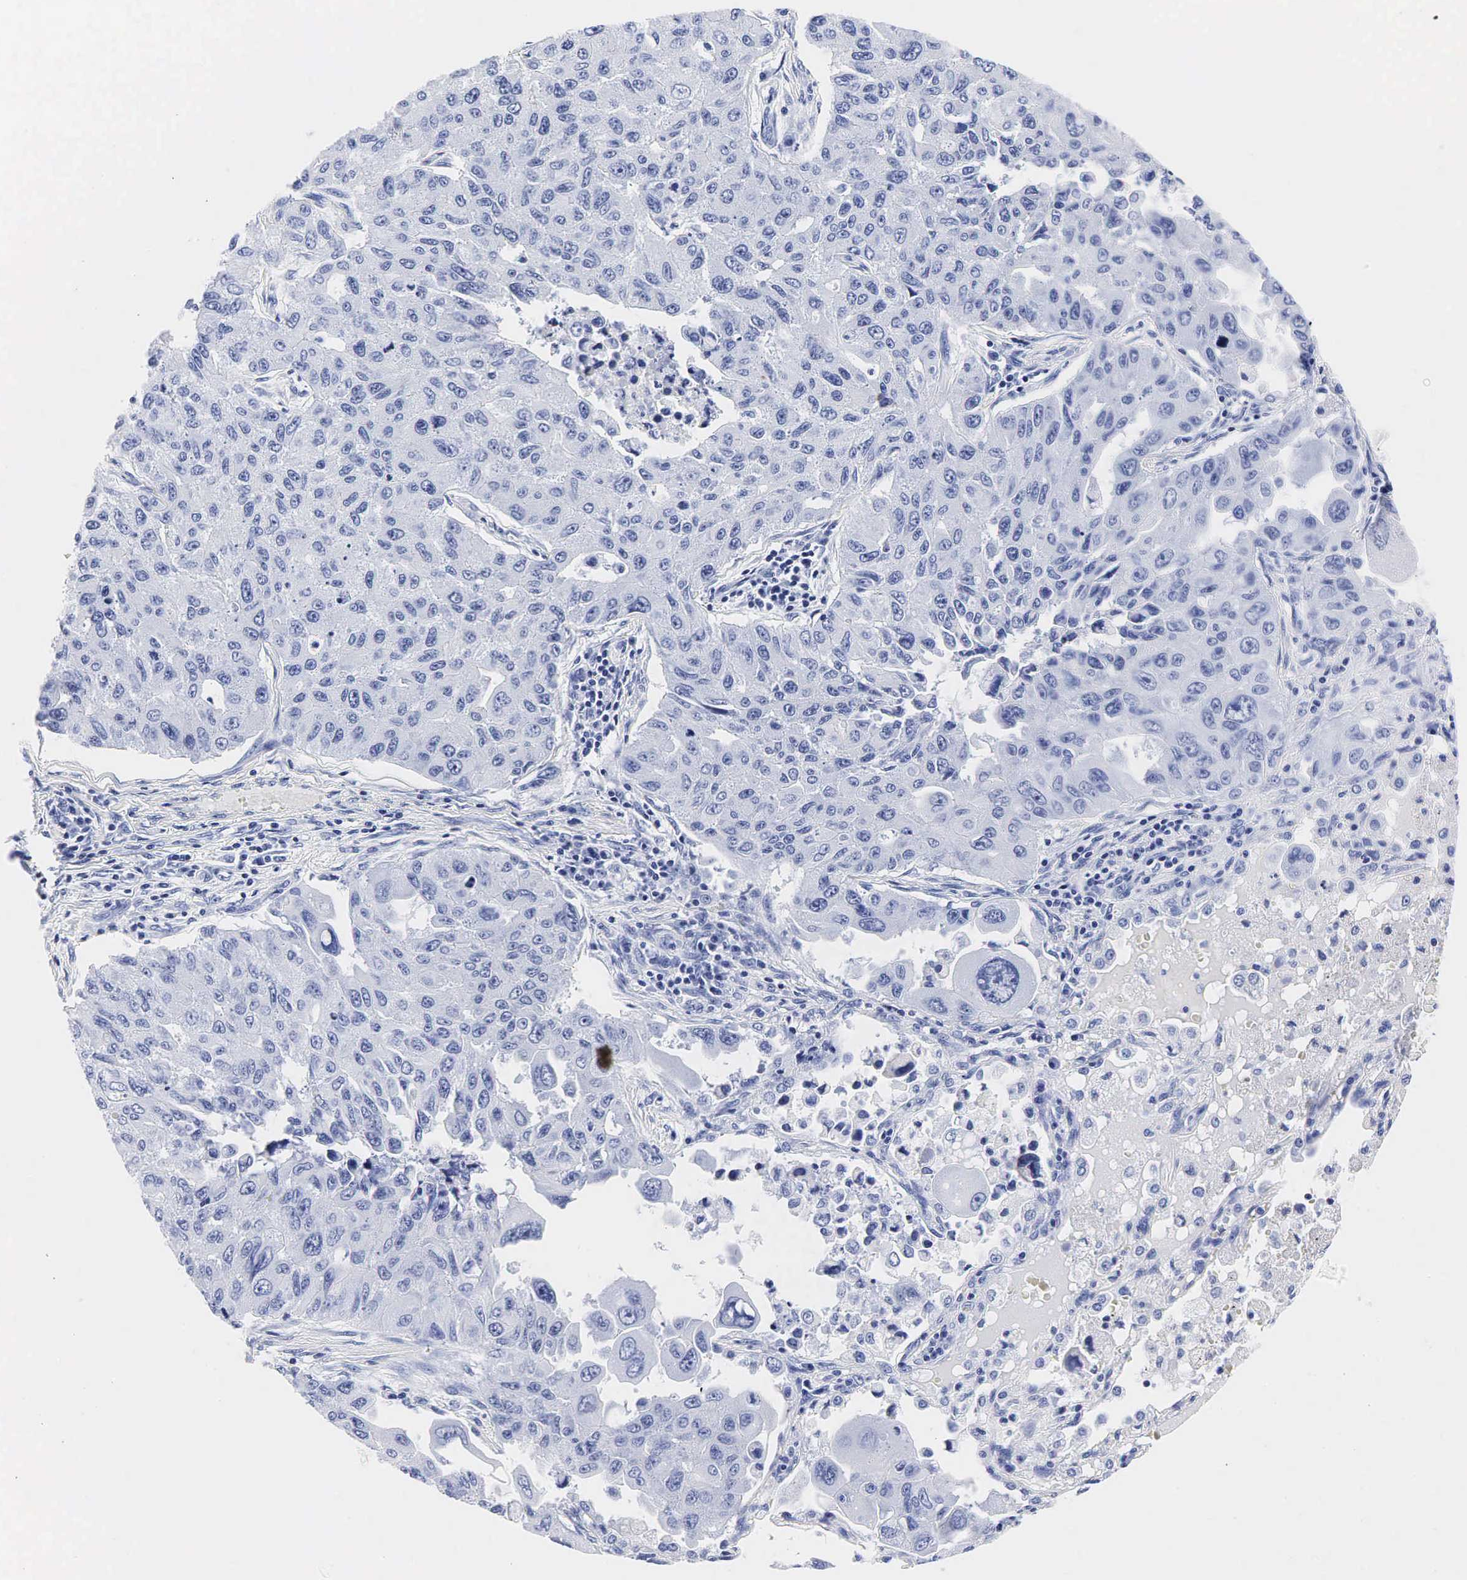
{"staining": {"intensity": "negative", "quantity": "none", "location": "none"}, "tissue": "lung cancer", "cell_type": "Tumor cells", "image_type": "cancer", "snomed": [{"axis": "morphology", "description": "Adenocarcinoma, NOS"}, {"axis": "topography", "description": "Lung"}], "caption": "Adenocarcinoma (lung) stained for a protein using immunohistochemistry (IHC) shows no positivity tumor cells.", "gene": "TG", "patient": {"sex": "male", "age": 64}}